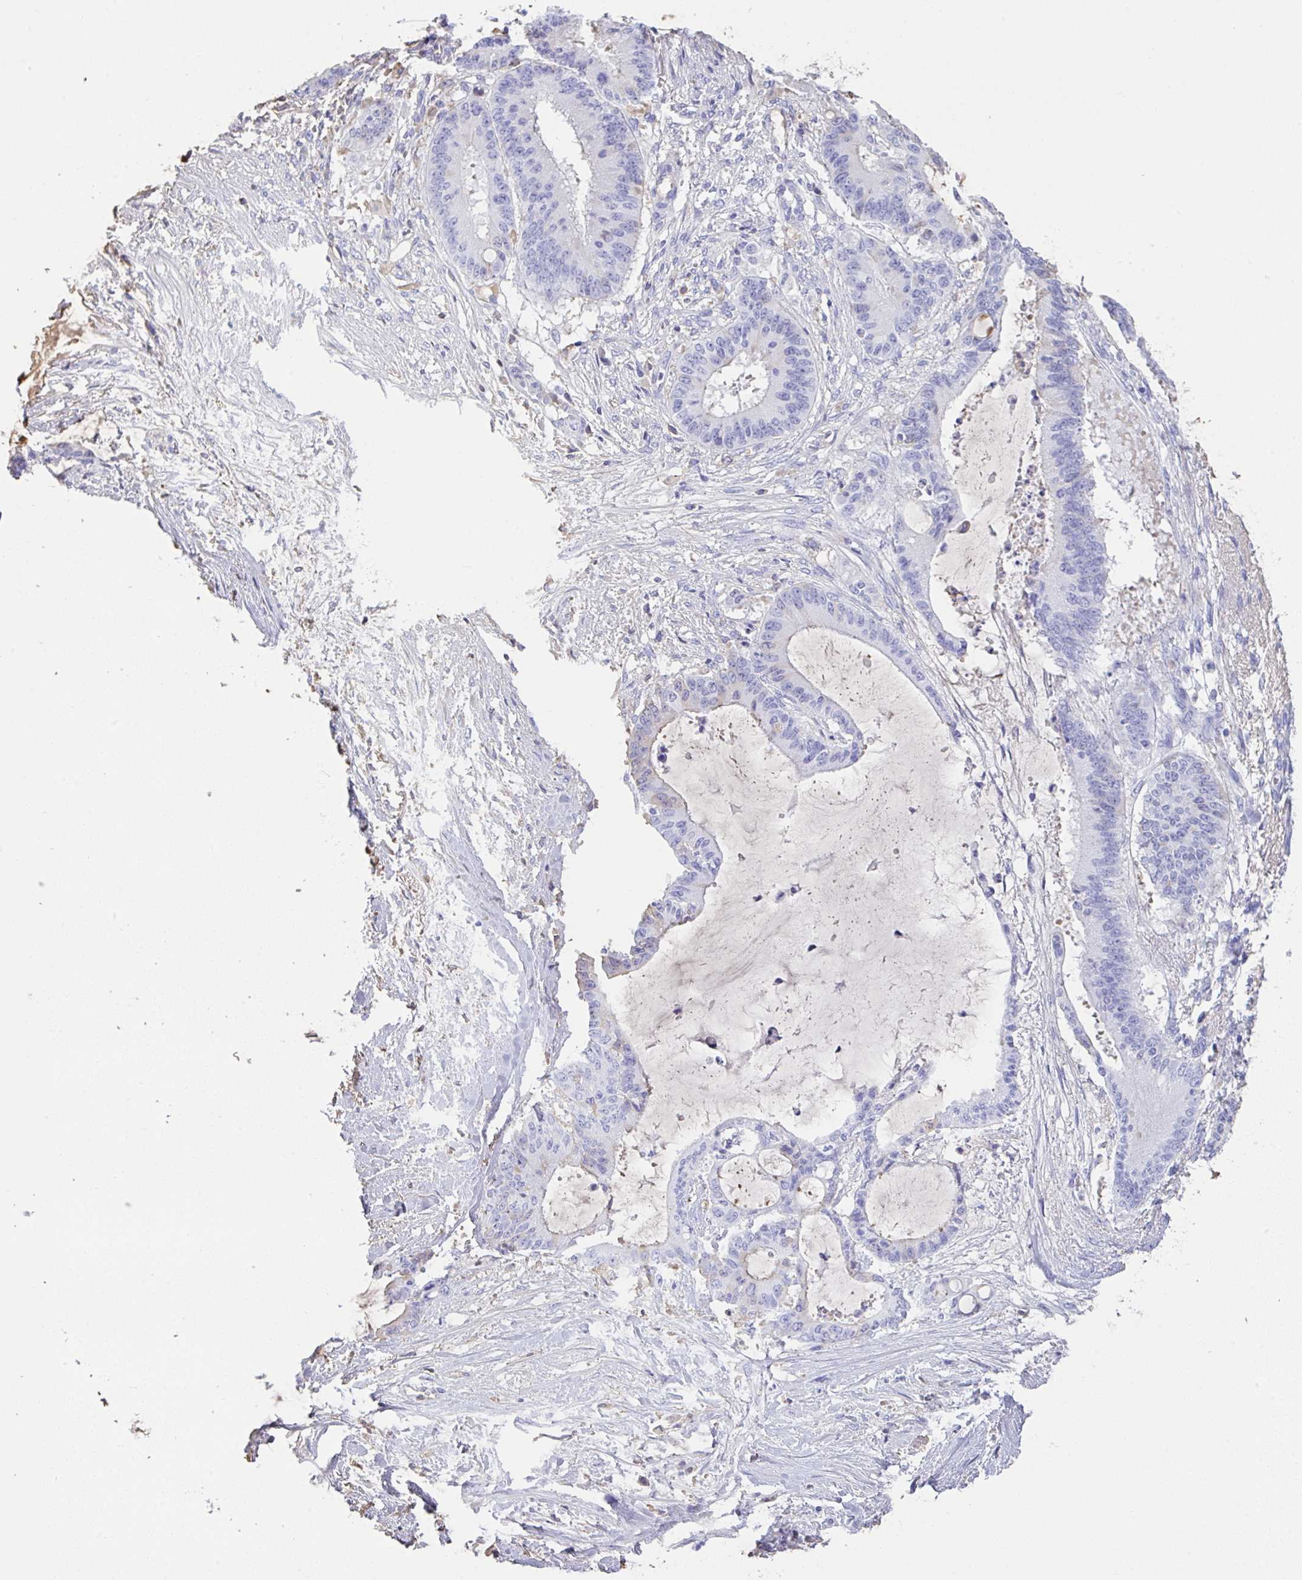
{"staining": {"intensity": "negative", "quantity": "none", "location": "none"}, "tissue": "liver cancer", "cell_type": "Tumor cells", "image_type": "cancer", "snomed": [{"axis": "morphology", "description": "Normal tissue, NOS"}, {"axis": "morphology", "description": "Cholangiocarcinoma"}, {"axis": "topography", "description": "Liver"}, {"axis": "topography", "description": "Peripheral nerve tissue"}], "caption": "Tumor cells show no significant protein expression in liver cholangiocarcinoma.", "gene": "HOXC12", "patient": {"sex": "female", "age": 73}}